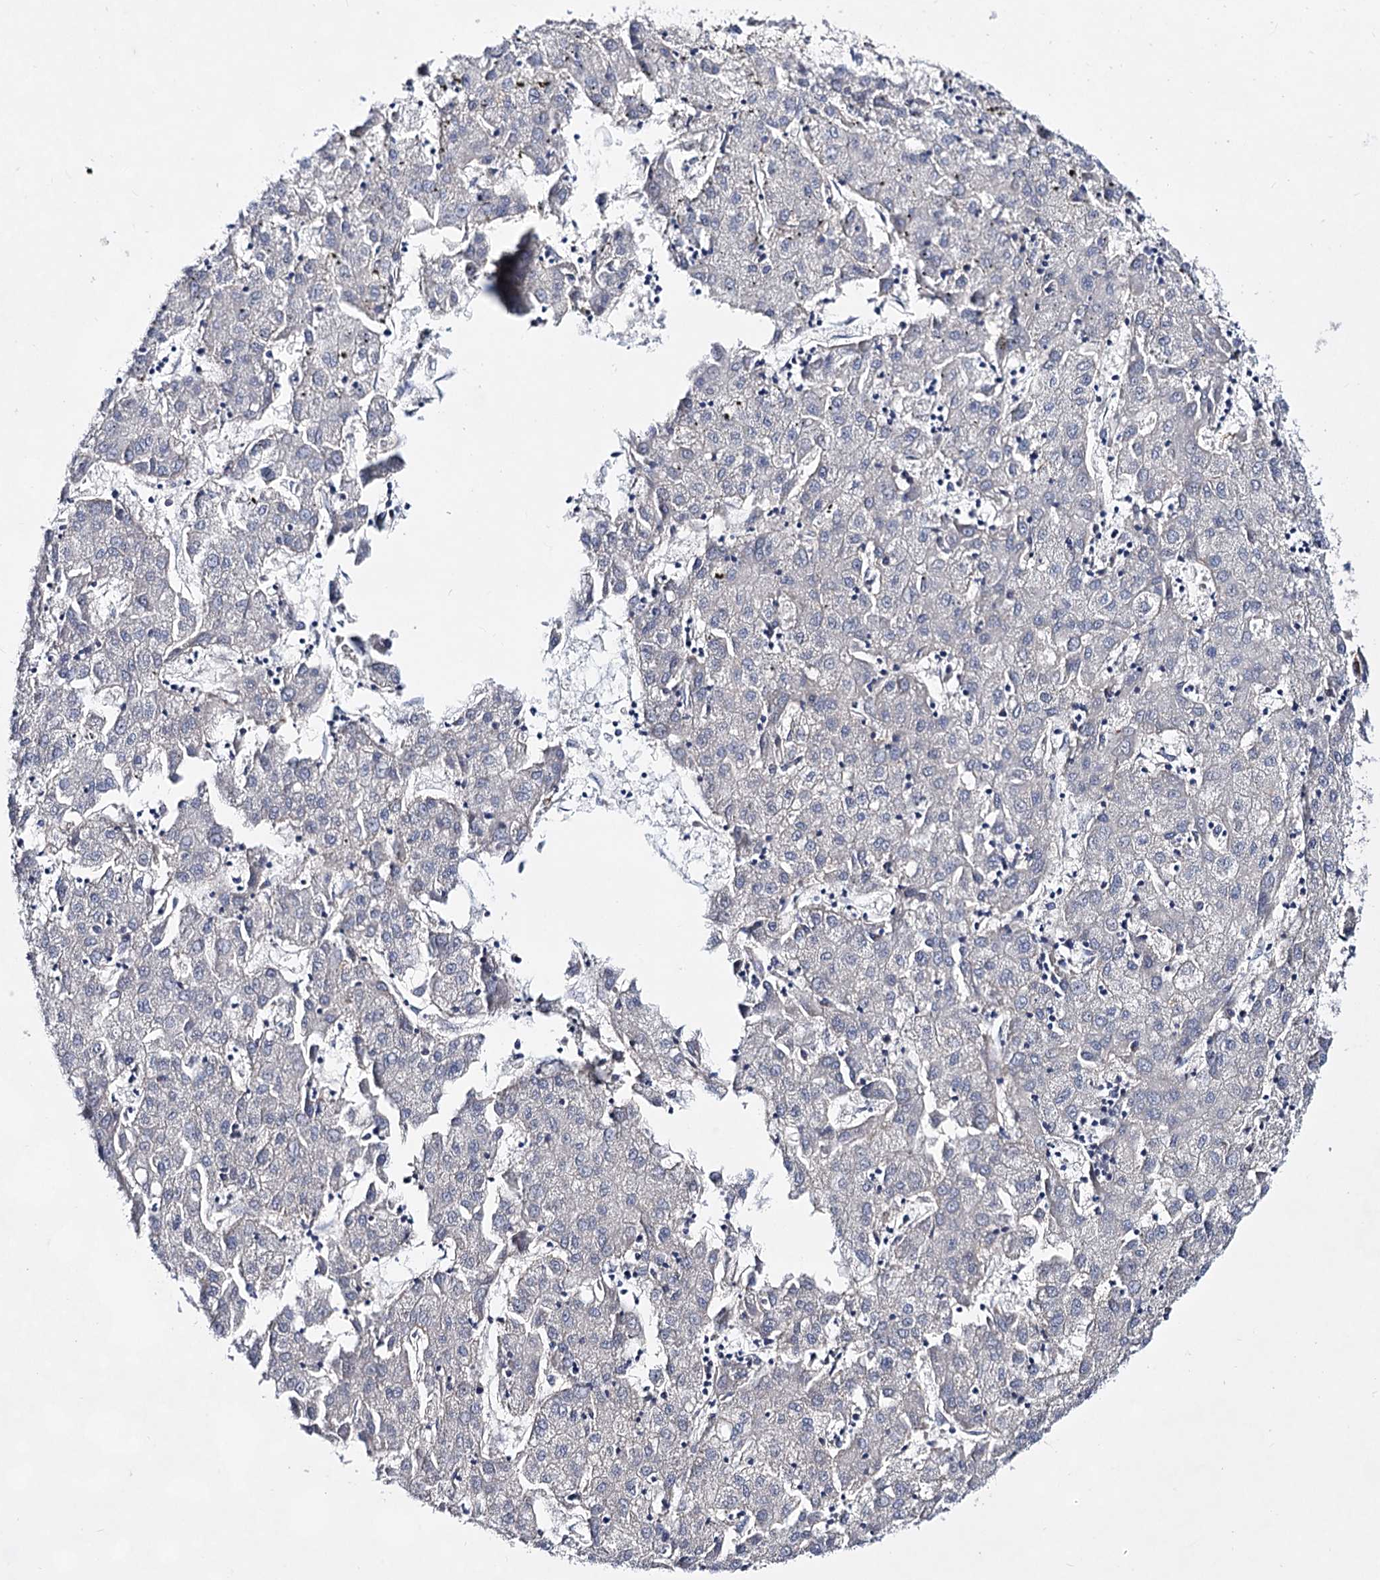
{"staining": {"intensity": "negative", "quantity": "none", "location": "none"}, "tissue": "liver cancer", "cell_type": "Tumor cells", "image_type": "cancer", "snomed": [{"axis": "morphology", "description": "Carcinoma, Hepatocellular, NOS"}, {"axis": "topography", "description": "Liver"}], "caption": "Immunohistochemistry (IHC) image of neoplastic tissue: liver hepatocellular carcinoma stained with DAB (3,3'-diaminobenzidine) demonstrates no significant protein expression in tumor cells. (Stains: DAB immunohistochemistry (IHC) with hematoxylin counter stain, Microscopy: brightfield microscopy at high magnification).", "gene": "PLIN1", "patient": {"sex": "male", "age": 72}}